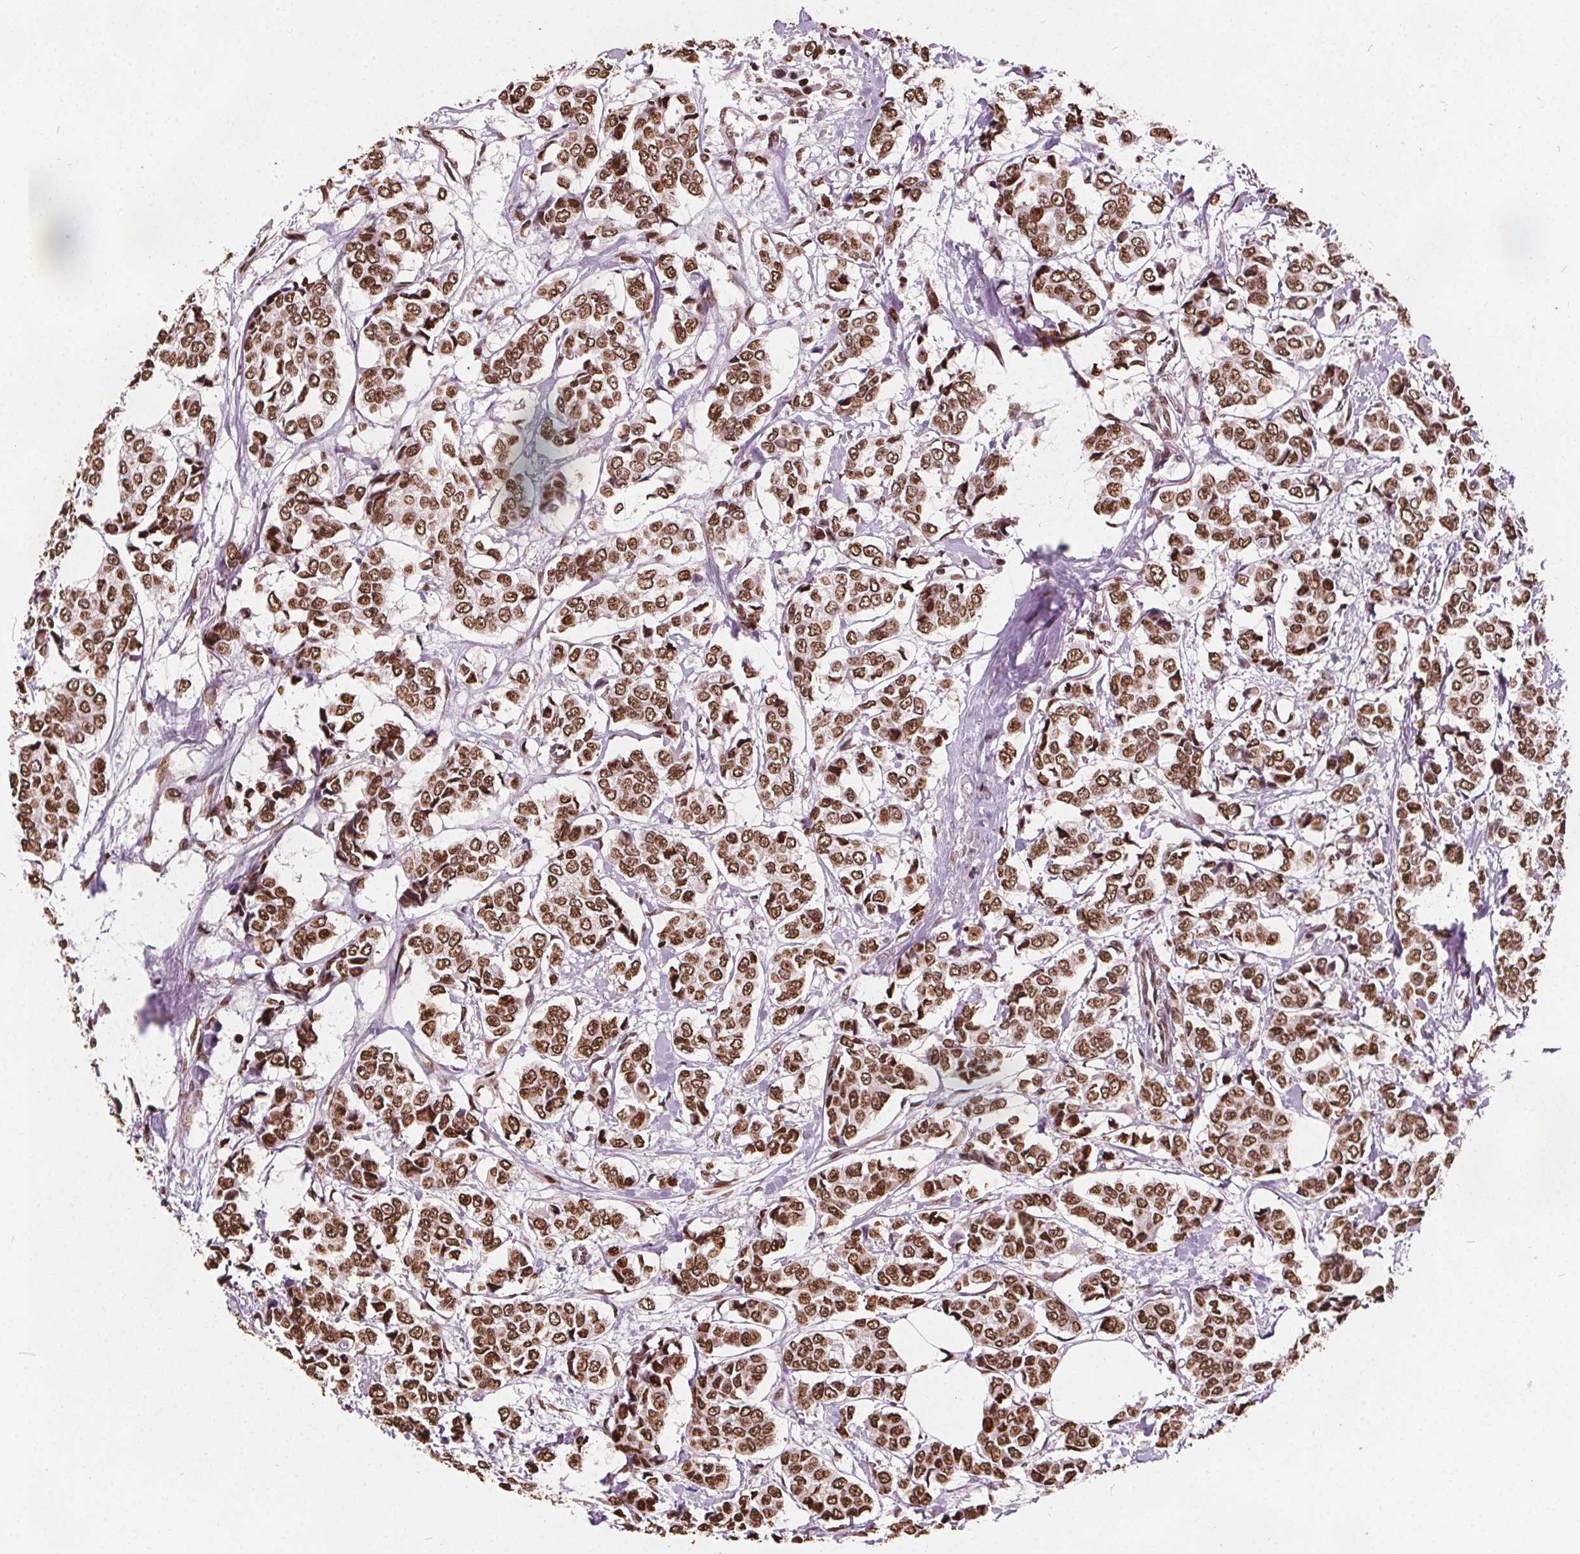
{"staining": {"intensity": "moderate", "quantity": ">75%", "location": "nuclear"}, "tissue": "breast cancer", "cell_type": "Tumor cells", "image_type": "cancer", "snomed": [{"axis": "morphology", "description": "Duct carcinoma"}, {"axis": "topography", "description": "Breast"}], "caption": "Protein expression by immunohistochemistry reveals moderate nuclear expression in approximately >75% of tumor cells in invasive ductal carcinoma (breast).", "gene": "ISLR2", "patient": {"sex": "female", "age": 94}}